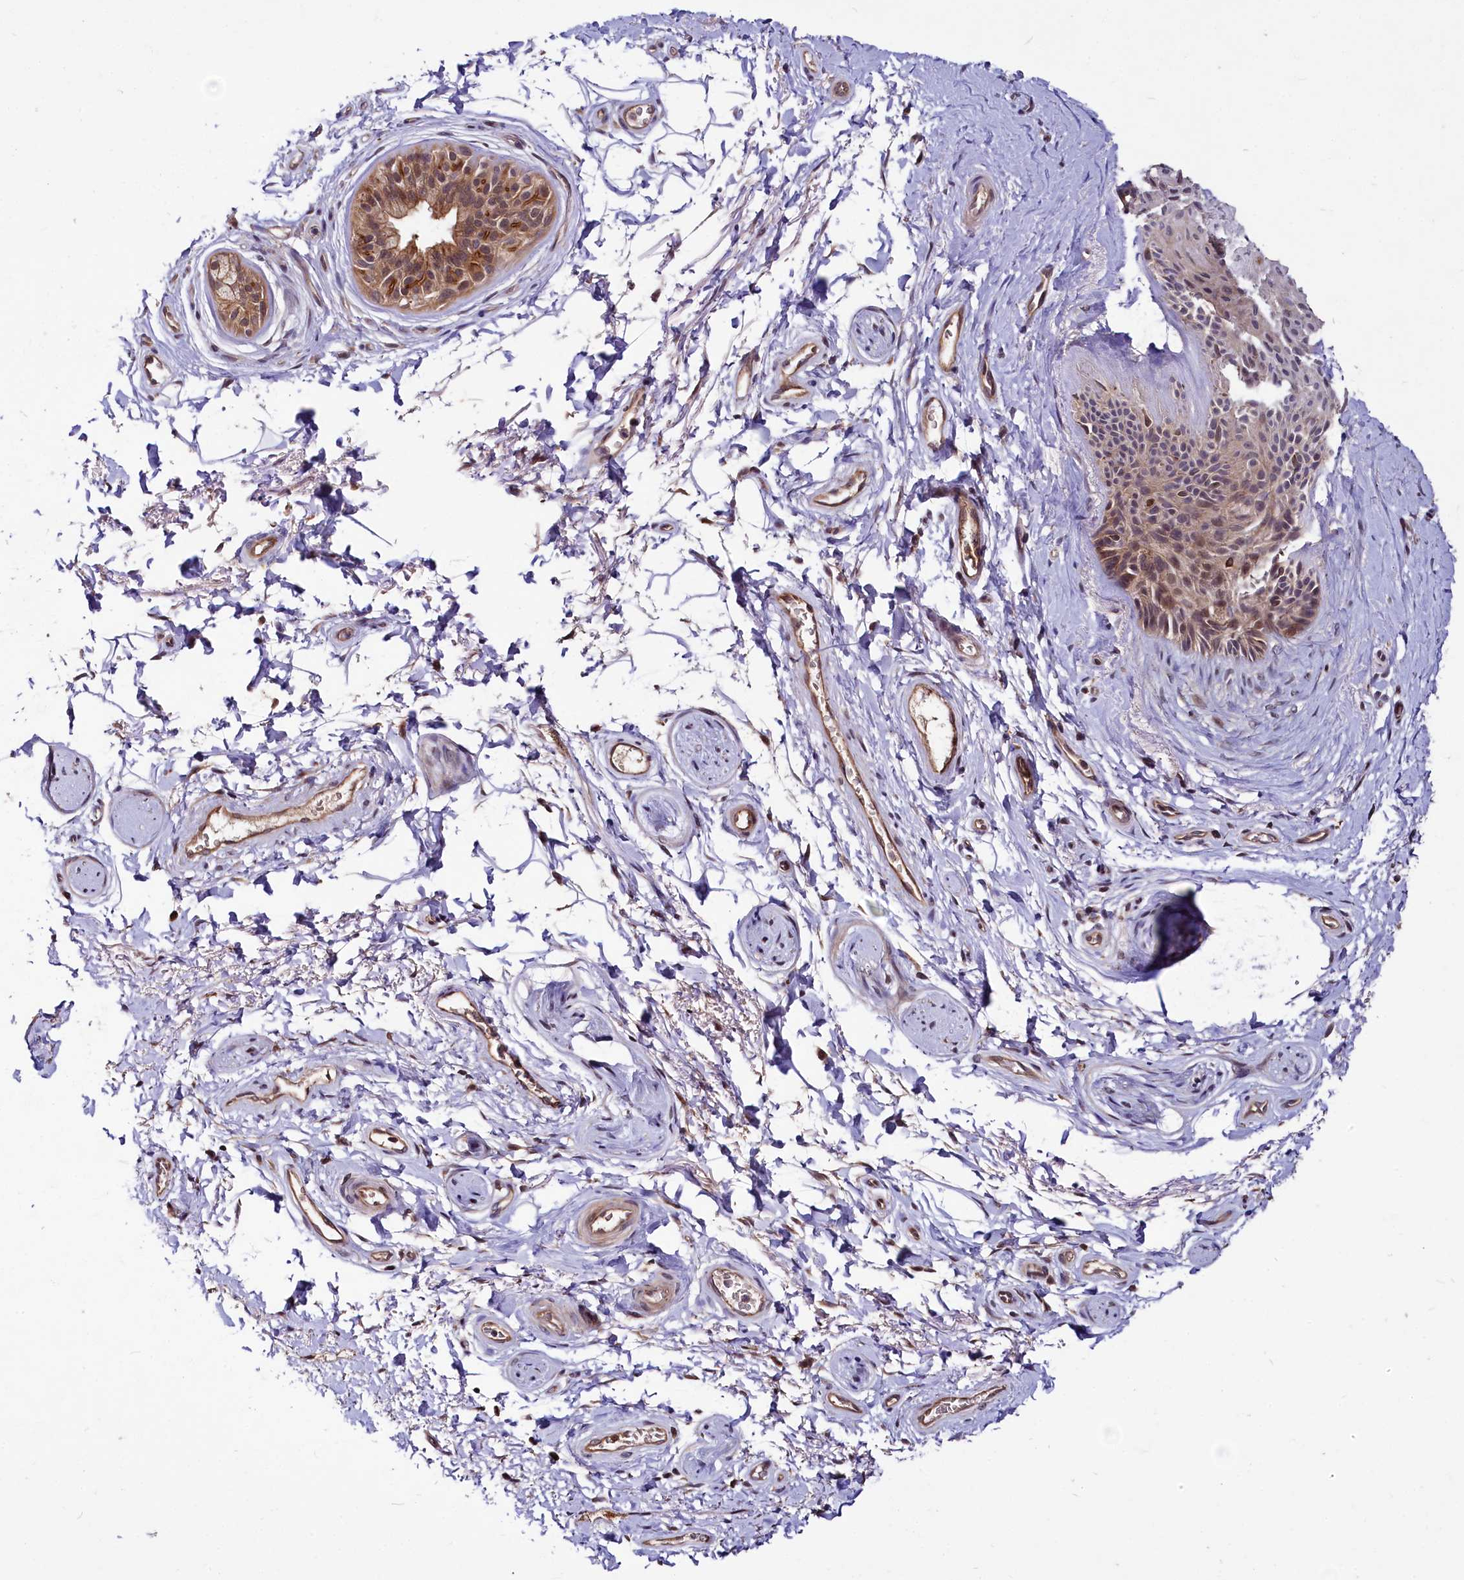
{"staining": {"intensity": "moderate", "quantity": "25%-75%", "location": "cytoplasmic/membranous,nuclear"}, "tissue": "skin", "cell_type": "Epidermal cells", "image_type": "normal", "snomed": [{"axis": "morphology", "description": "Normal tissue, NOS"}, {"axis": "topography", "description": "Anal"}], "caption": "The image demonstrates a brown stain indicating the presence of a protein in the cytoplasmic/membranous,nuclear of epidermal cells in skin. (Stains: DAB in brown, nuclei in blue, Microscopy: brightfield microscopy at high magnification).", "gene": "UBE3A", "patient": {"sex": "male", "age": 44}}